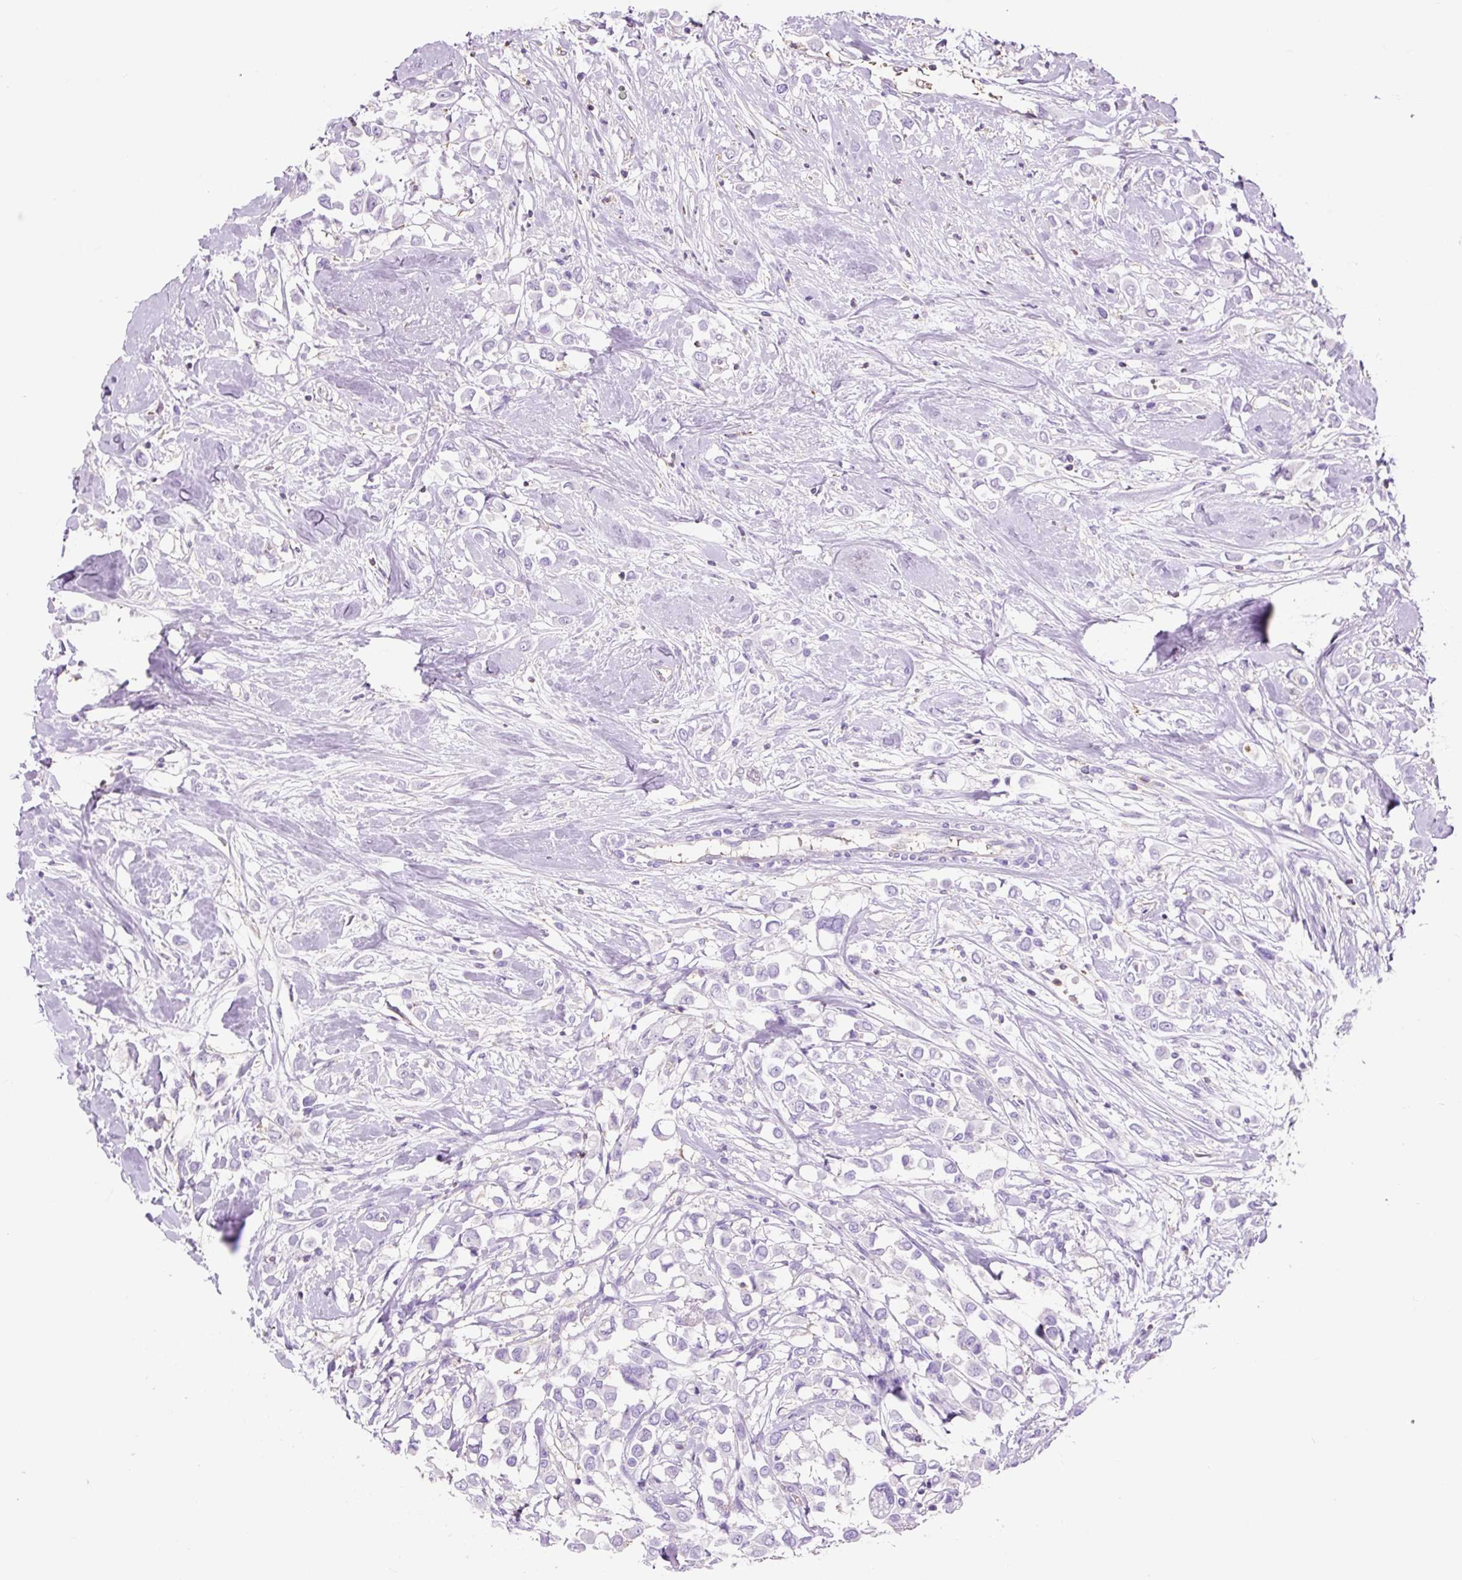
{"staining": {"intensity": "negative", "quantity": "none", "location": "none"}, "tissue": "breast cancer", "cell_type": "Tumor cells", "image_type": "cancer", "snomed": [{"axis": "morphology", "description": "Duct carcinoma"}, {"axis": "topography", "description": "Breast"}], "caption": "Immunohistochemical staining of human infiltrating ductal carcinoma (breast) shows no significant staining in tumor cells.", "gene": "OR10A7", "patient": {"sex": "female", "age": 61}}